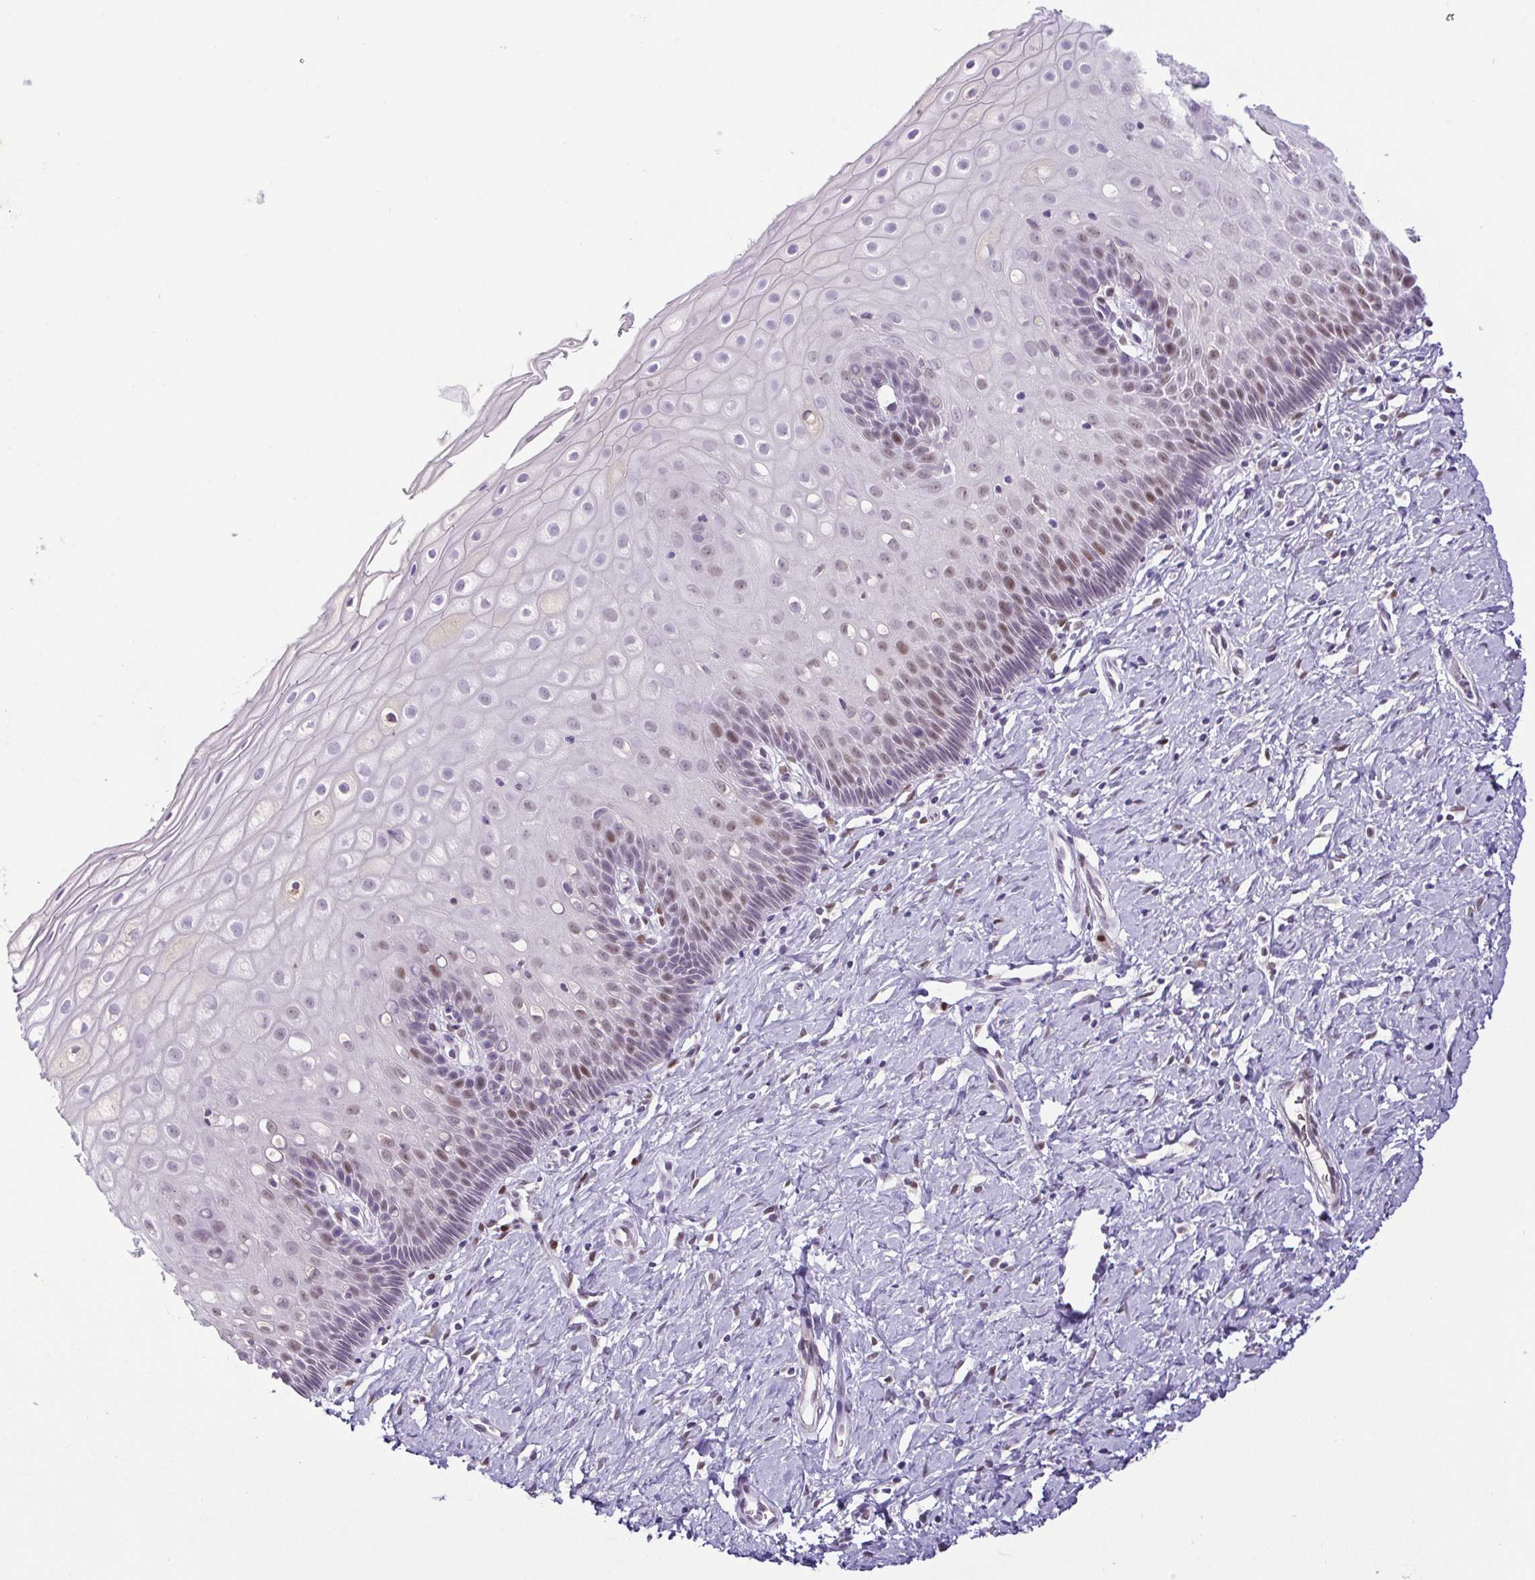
{"staining": {"intensity": "negative", "quantity": "none", "location": "none"}, "tissue": "cervix", "cell_type": "Glandular cells", "image_type": "normal", "snomed": [{"axis": "morphology", "description": "Normal tissue, NOS"}, {"axis": "topography", "description": "Cervix"}], "caption": "Protein analysis of normal cervix displays no significant staining in glandular cells. (Stains: DAB (3,3'-diaminobenzidine) immunohistochemistry (IHC) with hematoxylin counter stain, Microscopy: brightfield microscopy at high magnification).", "gene": "TCF3", "patient": {"sex": "female", "age": 37}}